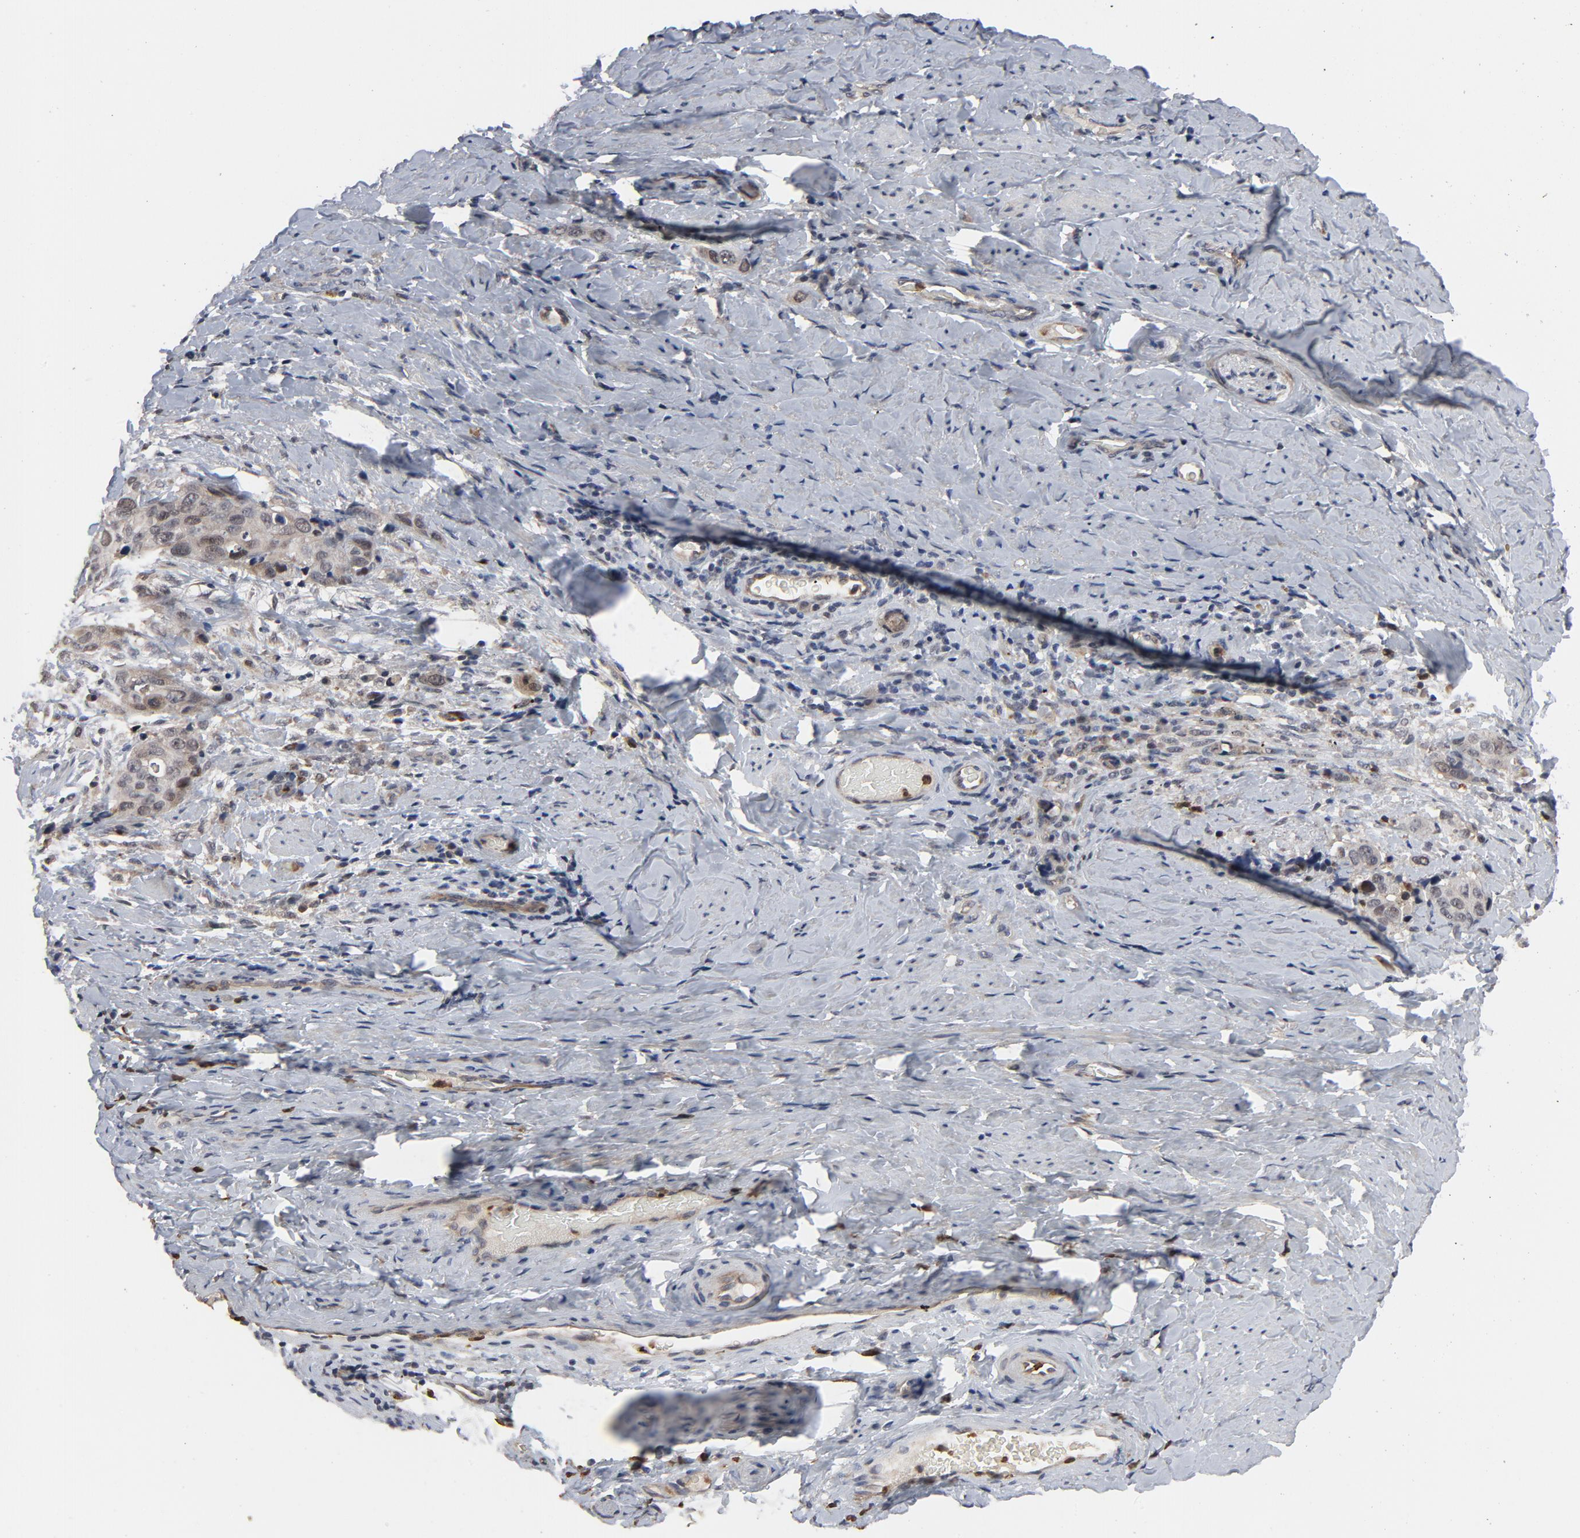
{"staining": {"intensity": "negative", "quantity": "none", "location": "none"}, "tissue": "cervical cancer", "cell_type": "Tumor cells", "image_type": "cancer", "snomed": [{"axis": "morphology", "description": "Squamous cell carcinoma, NOS"}, {"axis": "topography", "description": "Cervix"}], "caption": "This is an immunohistochemistry image of human squamous cell carcinoma (cervical). There is no staining in tumor cells.", "gene": "RTL5", "patient": {"sex": "female", "age": 54}}